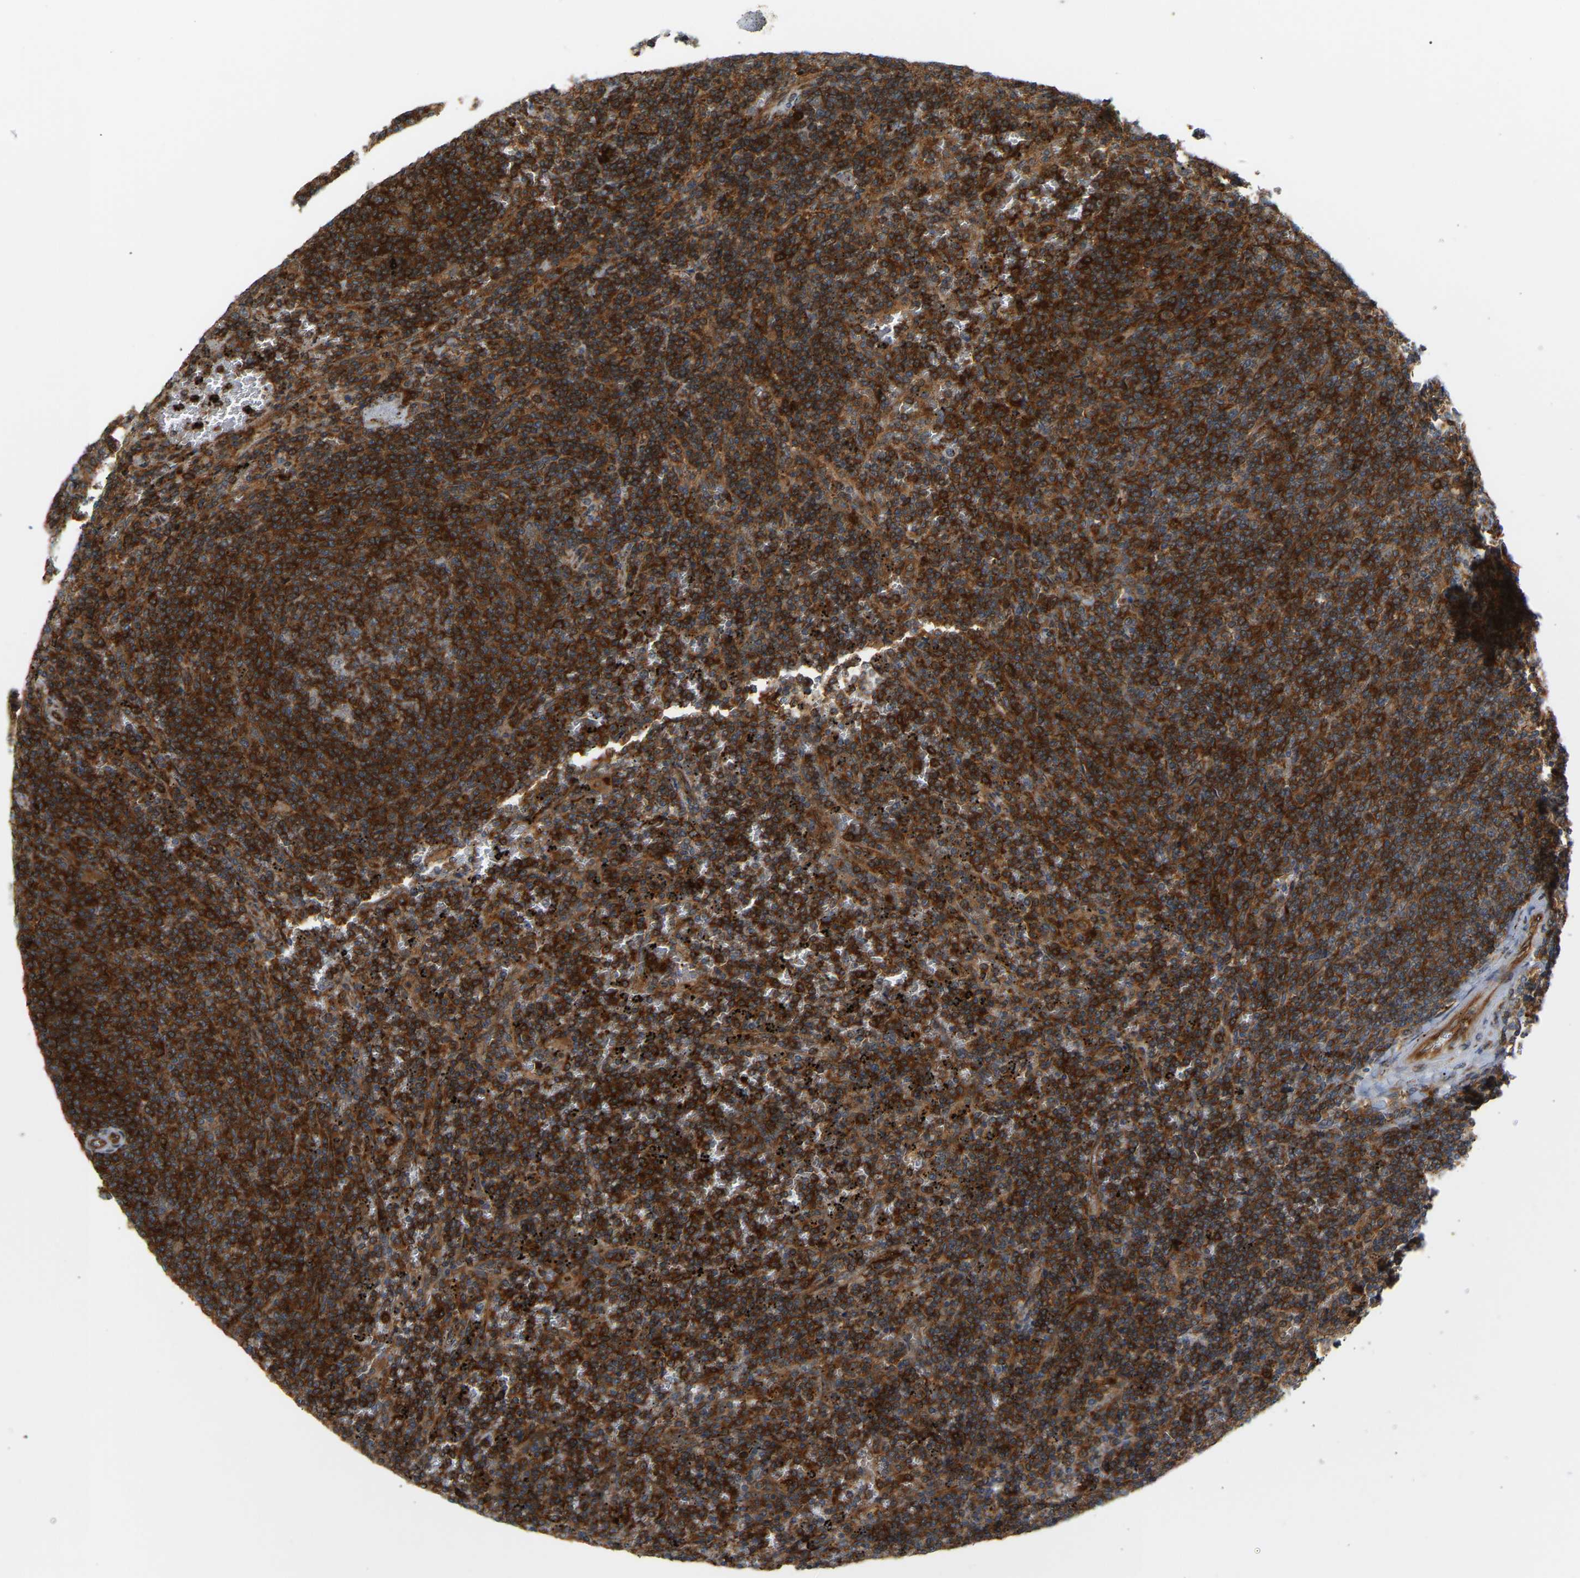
{"staining": {"intensity": "strong", "quantity": ">75%", "location": "cytoplasmic/membranous"}, "tissue": "lymphoma", "cell_type": "Tumor cells", "image_type": "cancer", "snomed": [{"axis": "morphology", "description": "Malignant lymphoma, non-Hodgkin's type, Low grade"}, {"axis": "topography", "description": "Spleen"}], "caption": "About >75% of tumor cells in human malignant lymphoma, non-Hodgkin's type (low-grade) show strong cytoplasmic/membranous protein staining as visualized by brown immunohistochemical staining.", "gene": "PLCG2", "patient": {"sex": "female", "age": 50}}